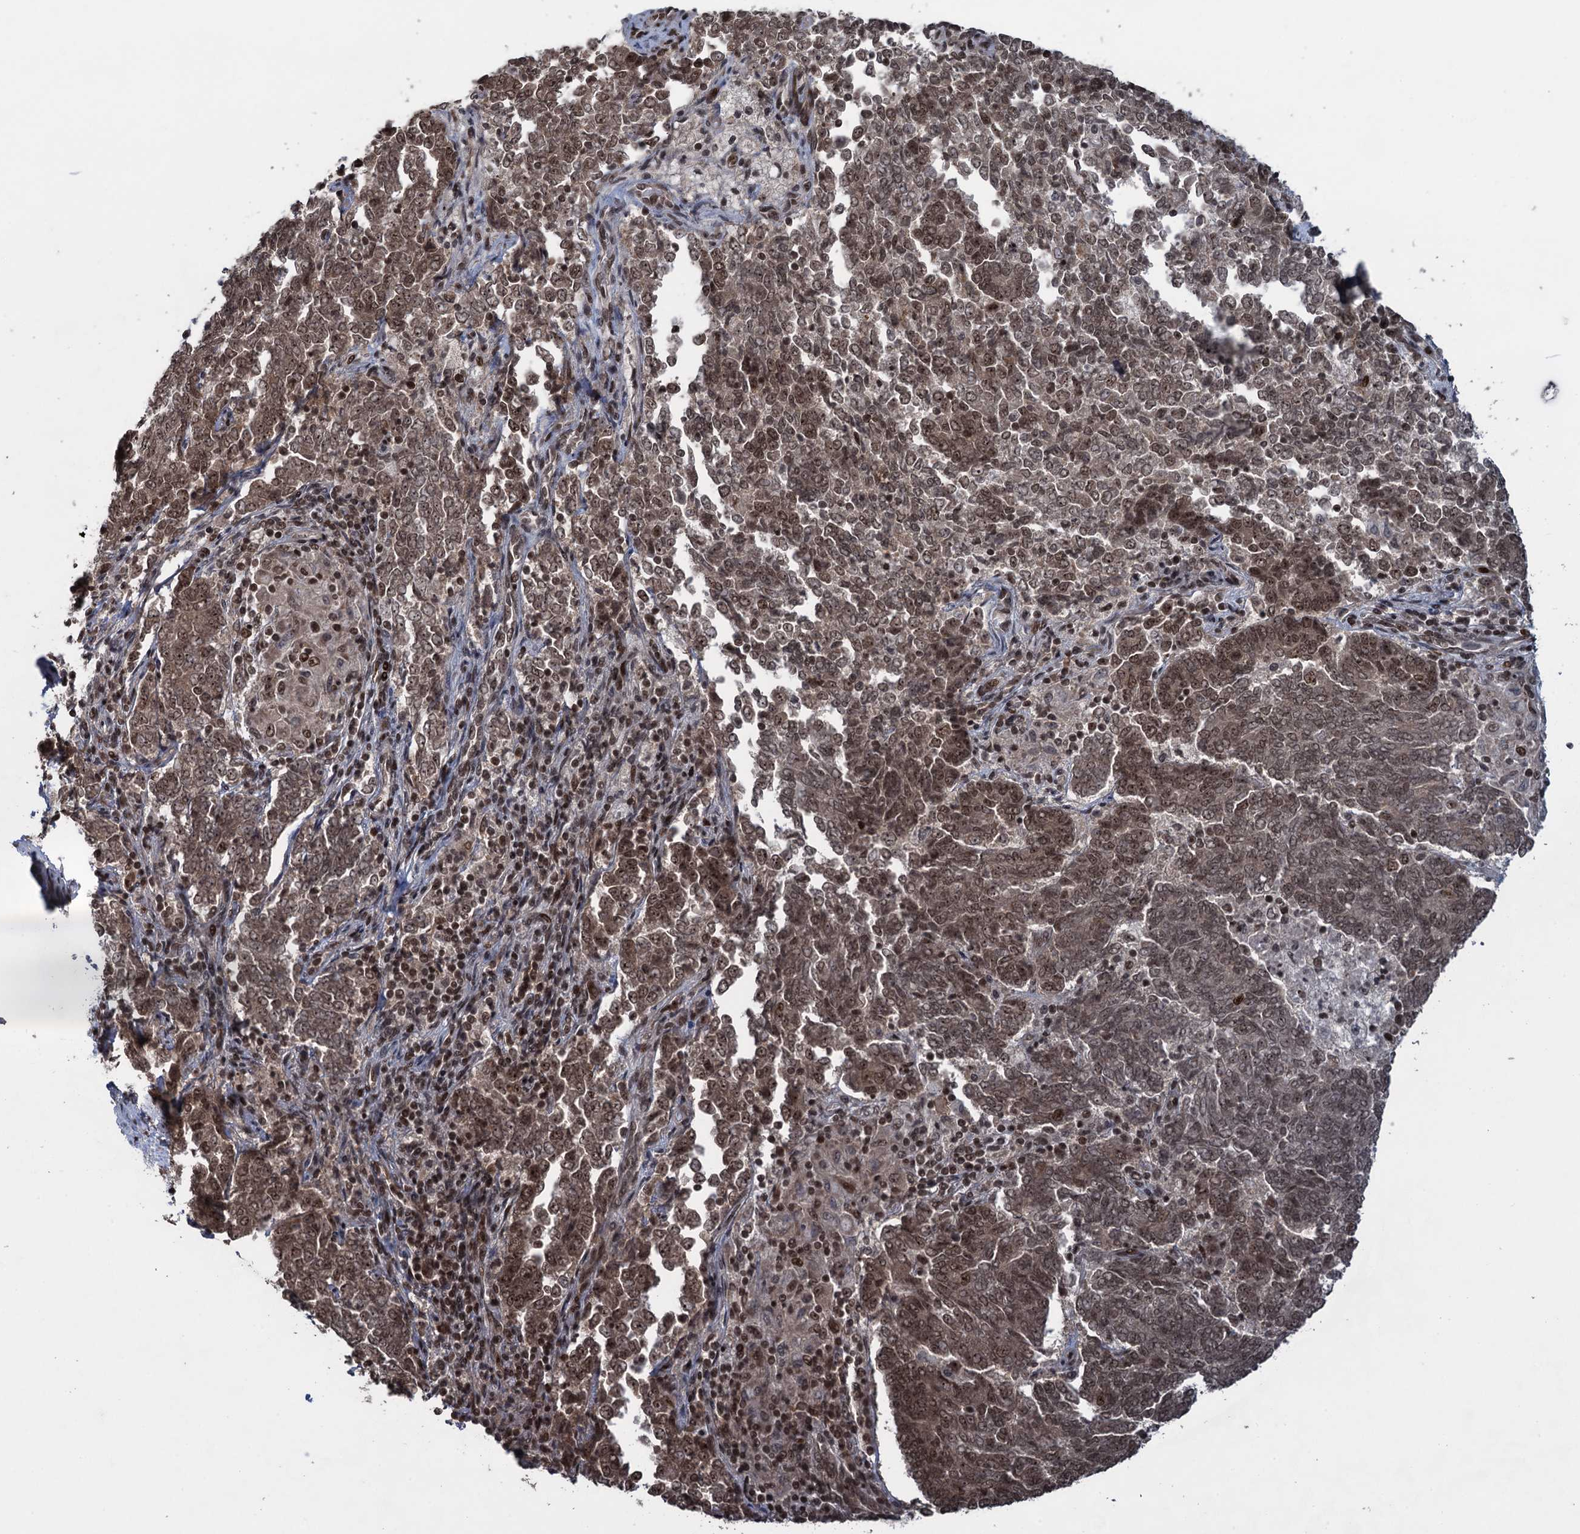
{"staining": {"intensity": "moderate", "quantity": ">75%", "location": "nuclear"}, "tissue": "endometrial cancer", "cell_type": "Tumor cells", "image_type": "cancer", "snomed": [{"axis": "morphology", "description": "Adenocarcinoma, NOS"}, {"axis": "topography", "description": "Endometrium"}], "caption": "A medium amount of moderate nuclear positivity is appreciated in approximately >75% of tumor cells in adenocarcinoma (endometrial) tissue.", "gene": "ZNF169", "patient": {"sex": "female", "age": 80}}